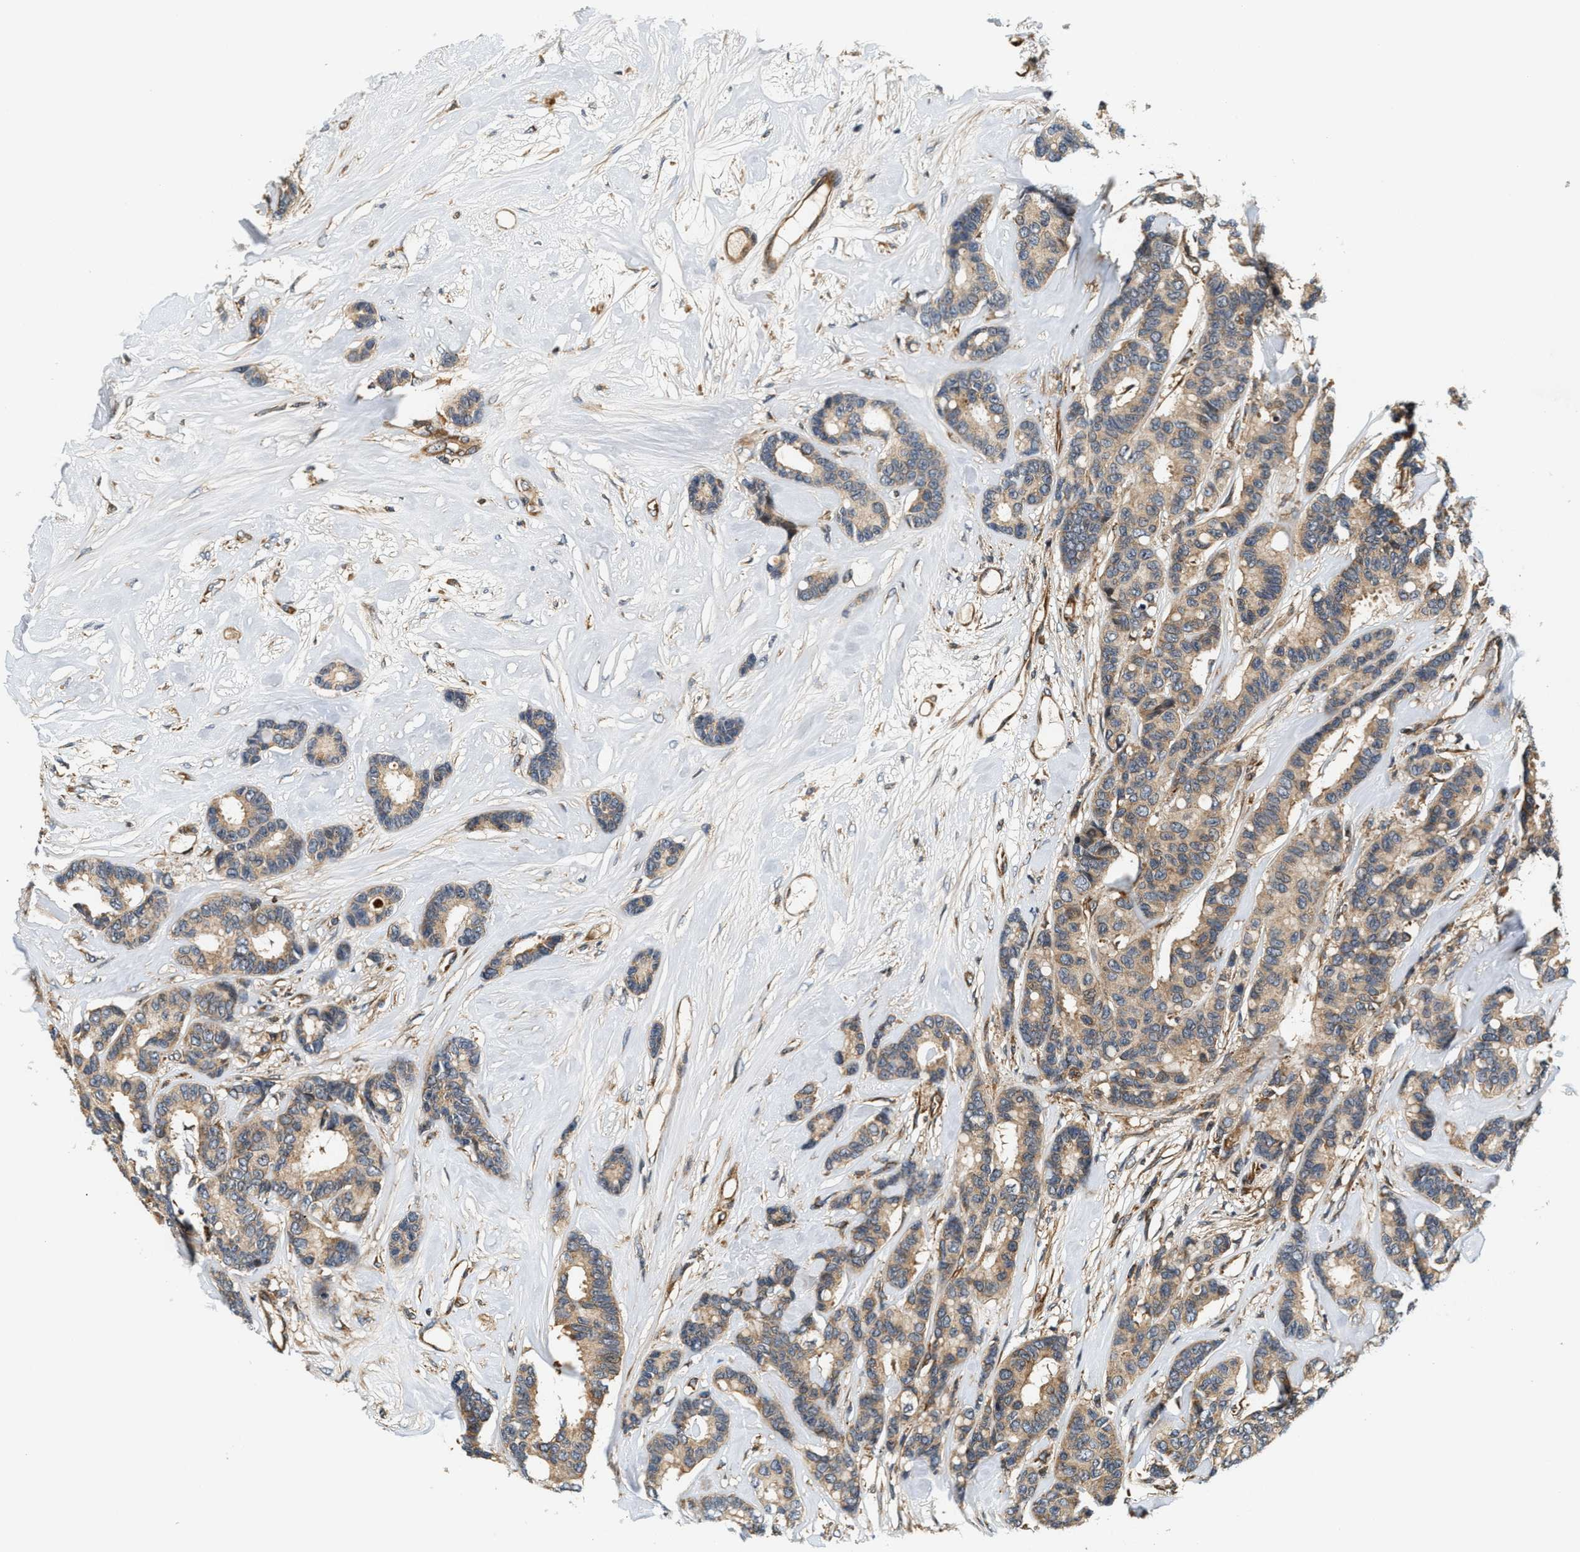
{"staining": {"intensity": "weak", "quantity": ">75%", "location": "cytoplasmic/membranous"}, "tissue": "breast cancer", "cell_type": "Tumor cells", "image_type": "cancer", "snomed": [{"axis": "morphology", "description": "Duct carcinoma"}, {"axis": "topography", "description": "Breast"}], "caption": "High-power microscopy captured an immunohistochemistry micrograph of breast cancer, revealing weak cytoplasmic/membranous staining in about >75% of tumor cells. The protein is stained brown, and the nuclei are stained in blue (DAB (3,3'-diaminobenzidine) IHC with brightfield microscopy, high magnification).", "gene": "SAMD9", "patient": {"sex": "female", "age": 87}}